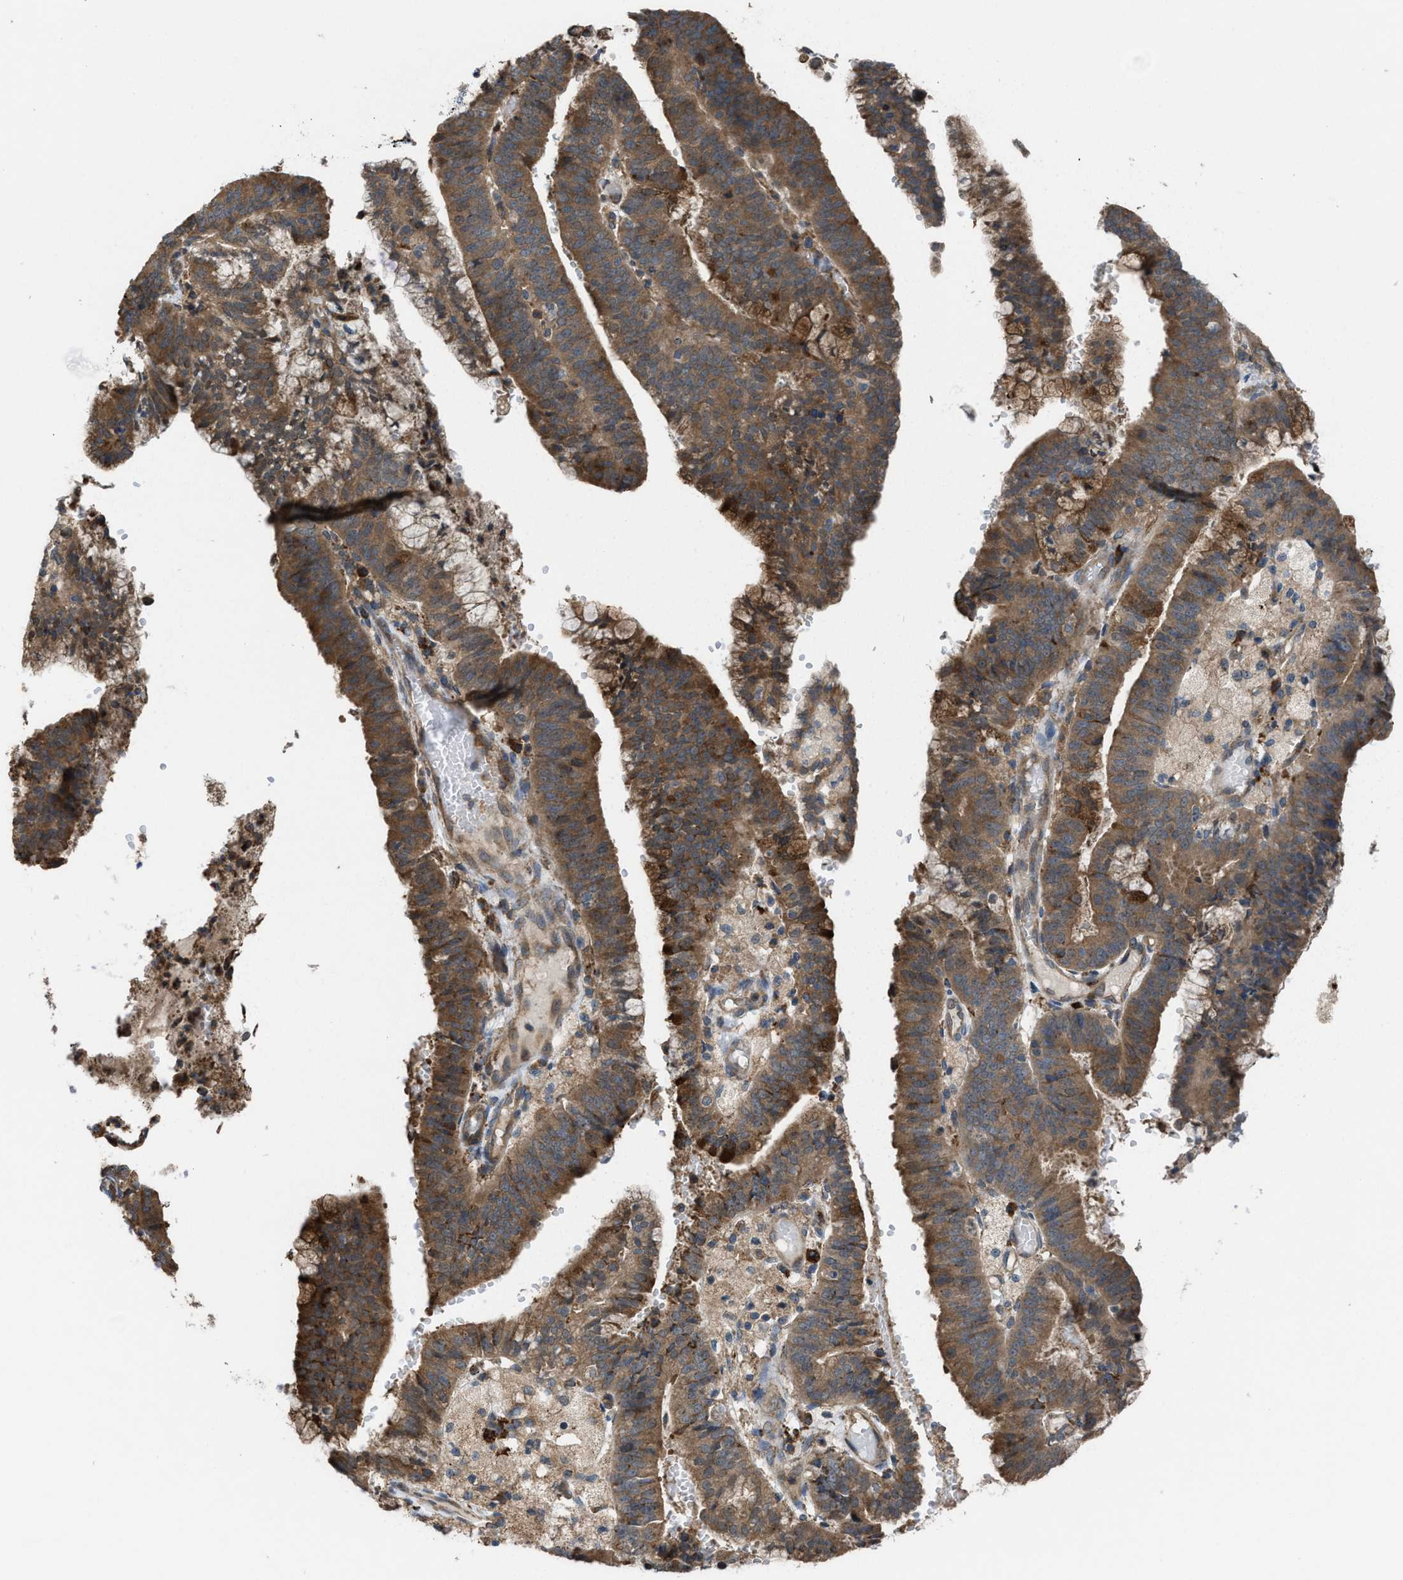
{"staining": {"intensity": "moderate", "quantity": ">75%", "location": "cytoplasmic/membranous"}, "tissue": "endometrial cancer", "cell_type": "Tumor cells", "image_type": "cancer", "snomed": [{"axis": "morphology", "description": "Adenocarcinoma, NOS"}, {"axis": "topography", "description": "Endometrium"}], "caption": "There is medium levels of moderate cytoplasmic/membranous positivity in tumor cells of endometrial adenocarcinoma, as demonstrated by immunohistochemical staining (brown color).", "gene": "PLAA", "patient": {"sex": "female", "age": 63}}